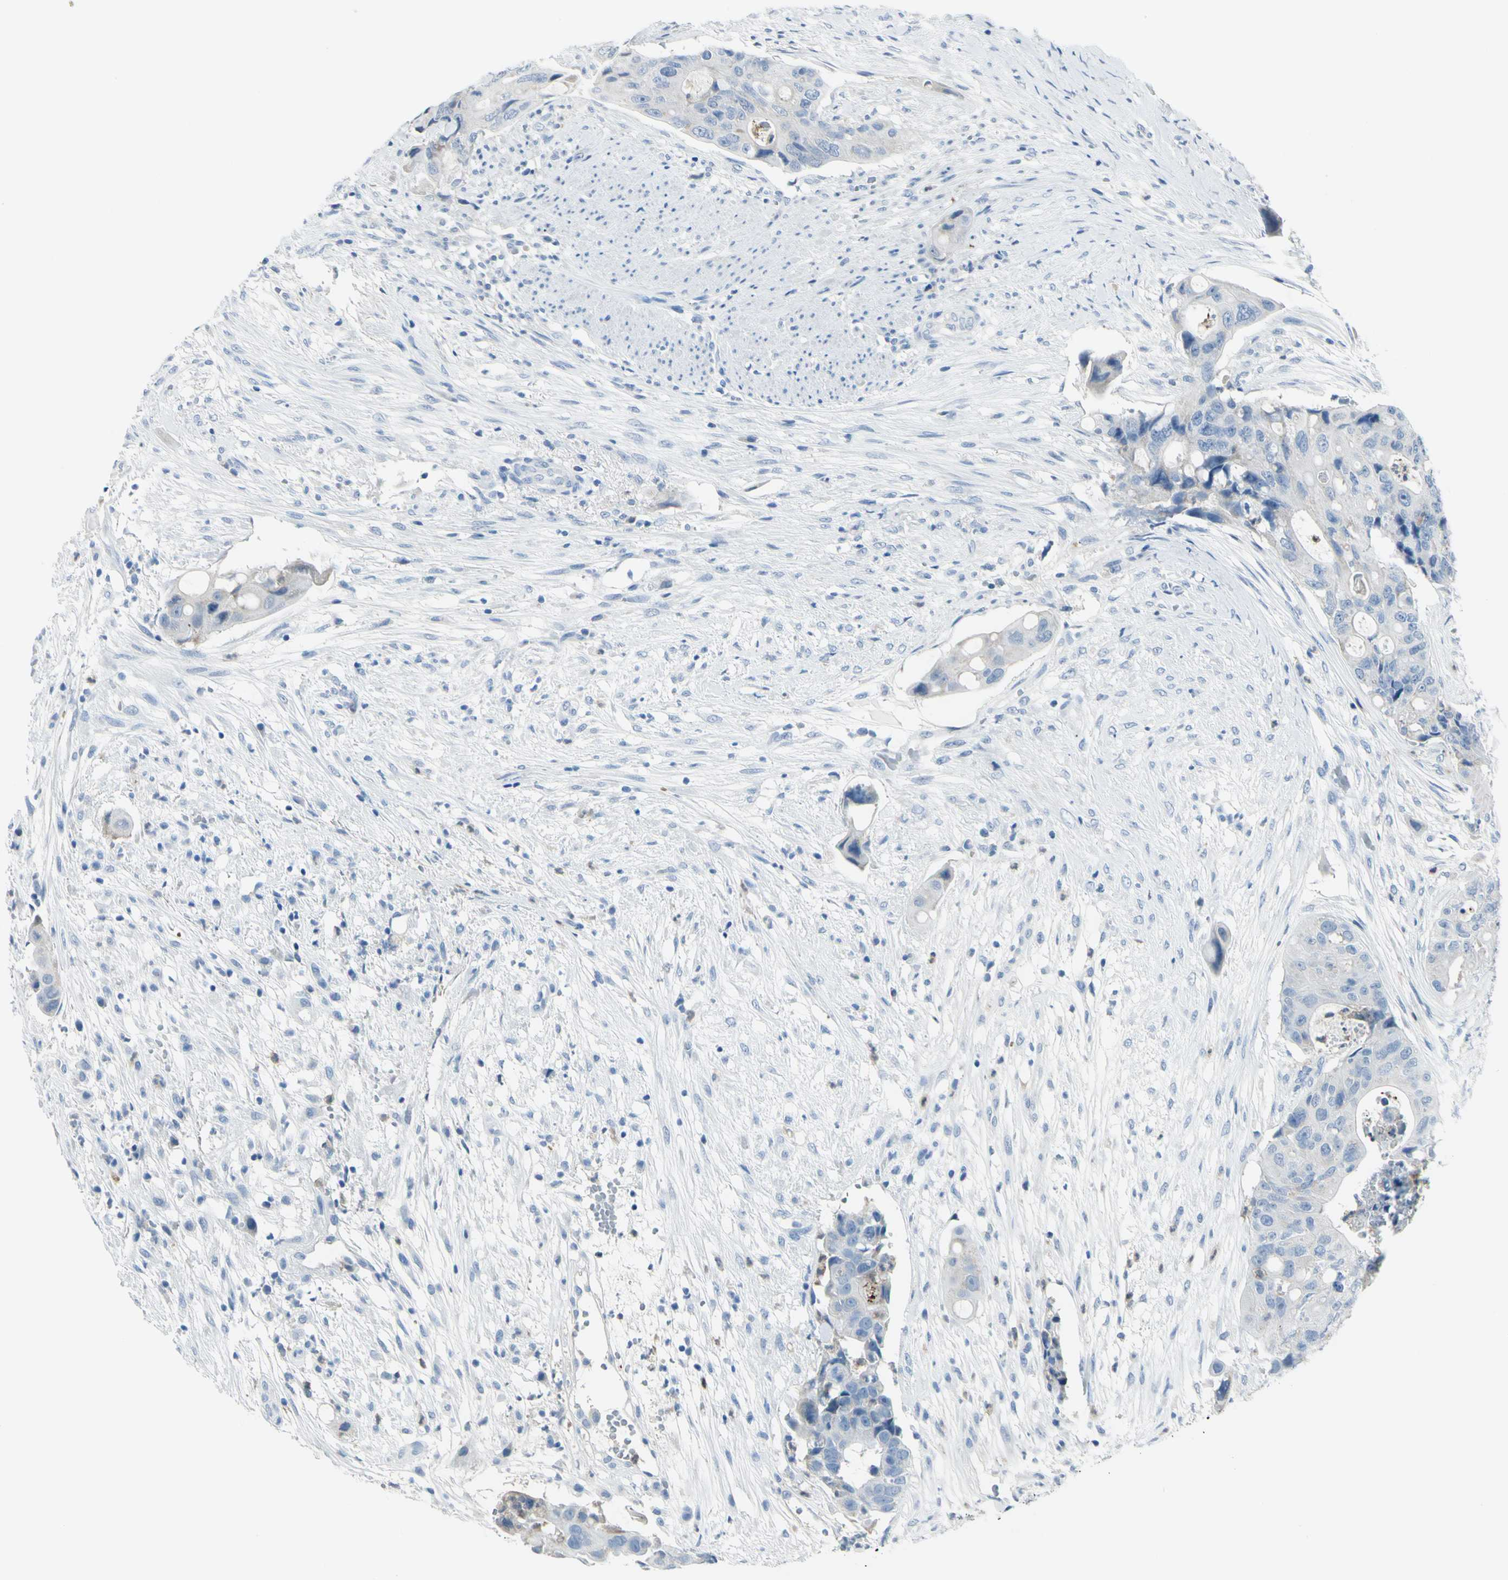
{"staining": {"intensity": "negative", "quantity": "none", "location": "none"}, "tissue": "colorectal cancer", "cell_type": "Tumor cells", "image_type": "cancer", "snomed": [{"axis": "morphology", "description": "Adenocarcinoma, NOS"}, {"axis": "topography", "description": "Colon"}], "caption": "Human colorectal adenocarcinoma stained for a protein using immunohistochemistry (IHC) displays no expression in tumor cells.", "gene": "ZNF557", "patient": {"sex": "female", "age": 57}}